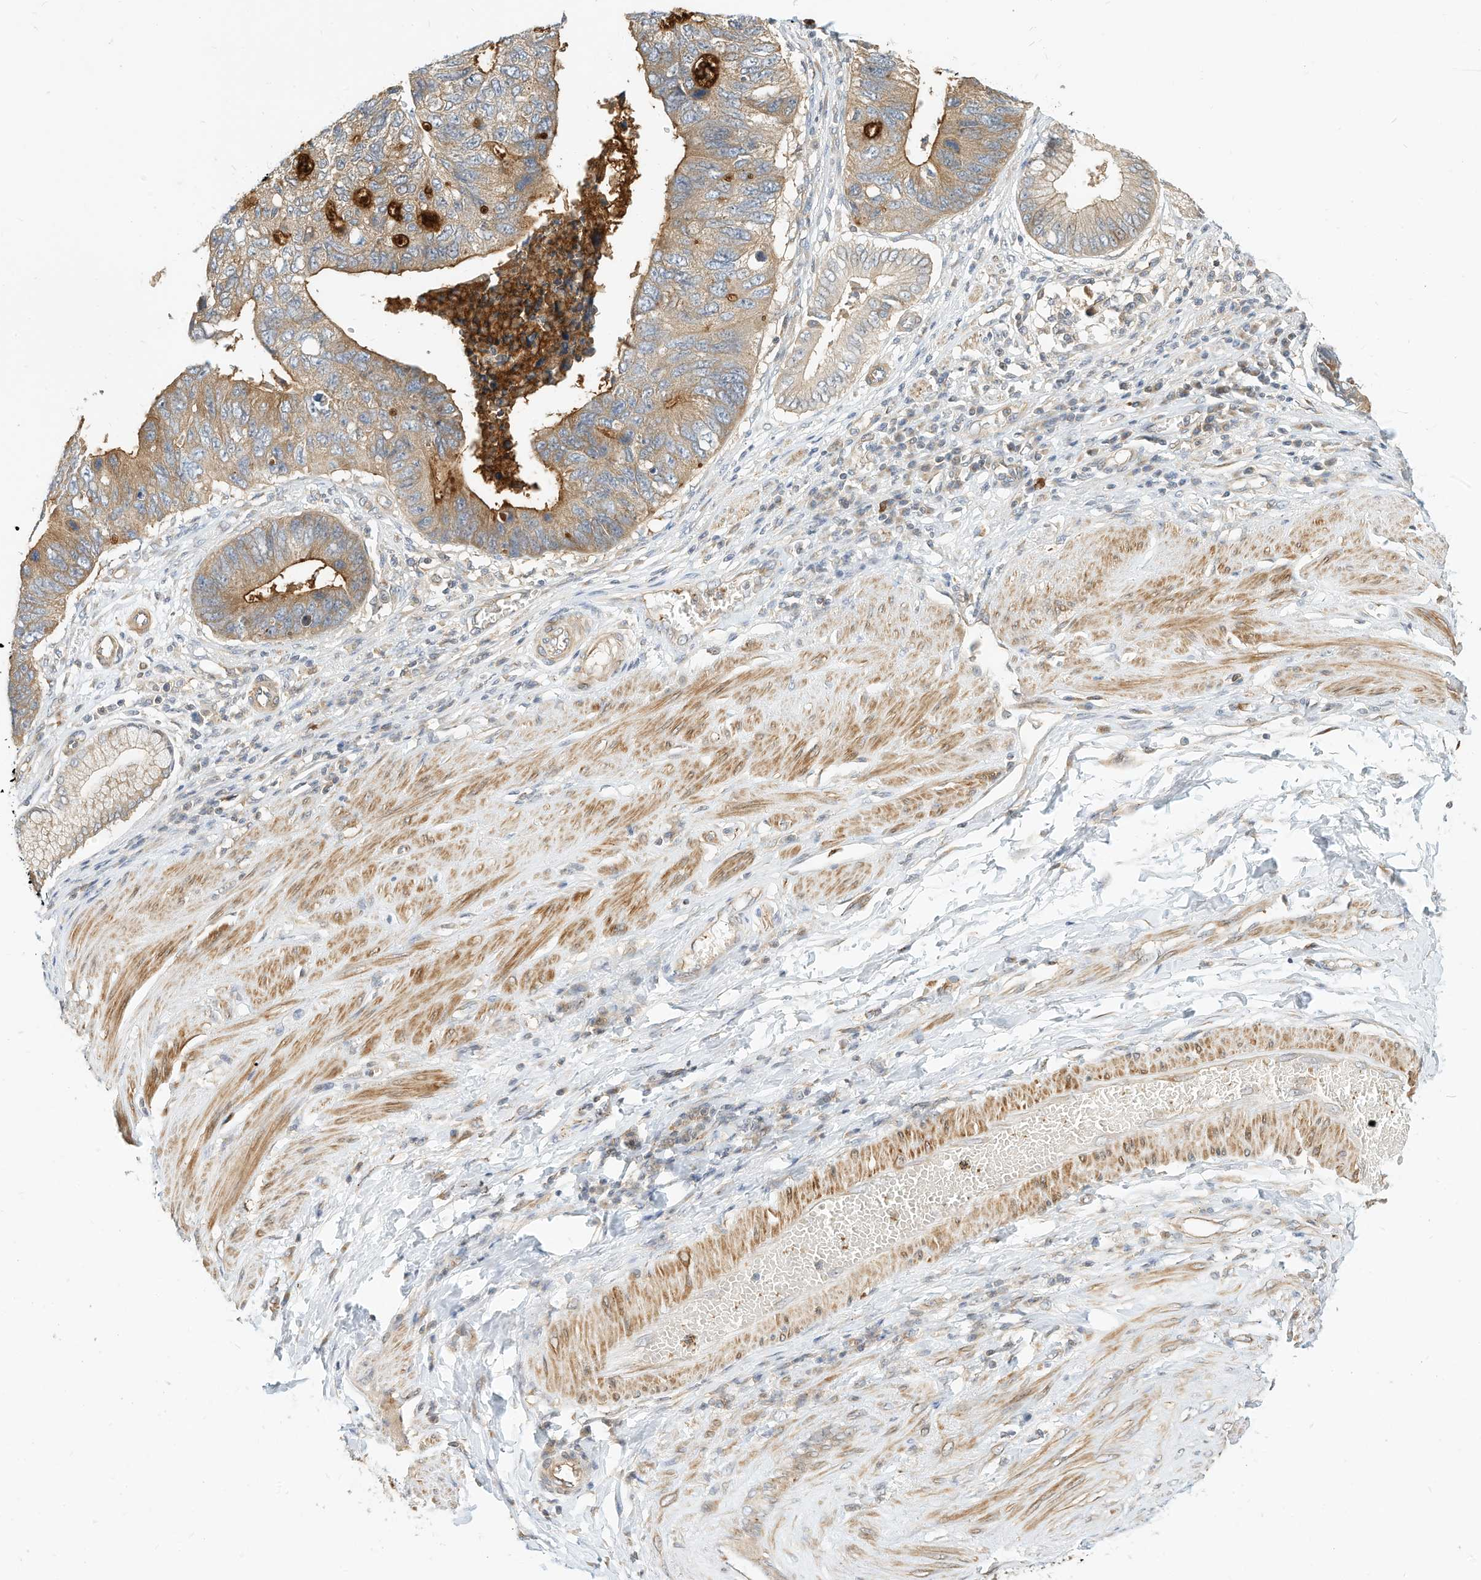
{"staining": {"intensity": "moderate", "quantity": "<25%", "location": "cytoplasmic/membranous"}, "tissue": "stomach cancer", "cell_type": "Tumor cells", "image_type": "cancer", "snomed": [{"axis": "morphology", "description": "Adenocarcinoma, NOS"}, {"axis": "topography", "description": "Stomach"}], "caption": "A photomicrograph of adenocarcinoma (stomach) stained for a protein exhibits moderate cytoplasmic/membranous brown staining in tumor cells. Ihc stains the protein in brown and the nuclei are stained blue.", "gene": "OFD1", "patient": {"sex": "male", "age": 59}}